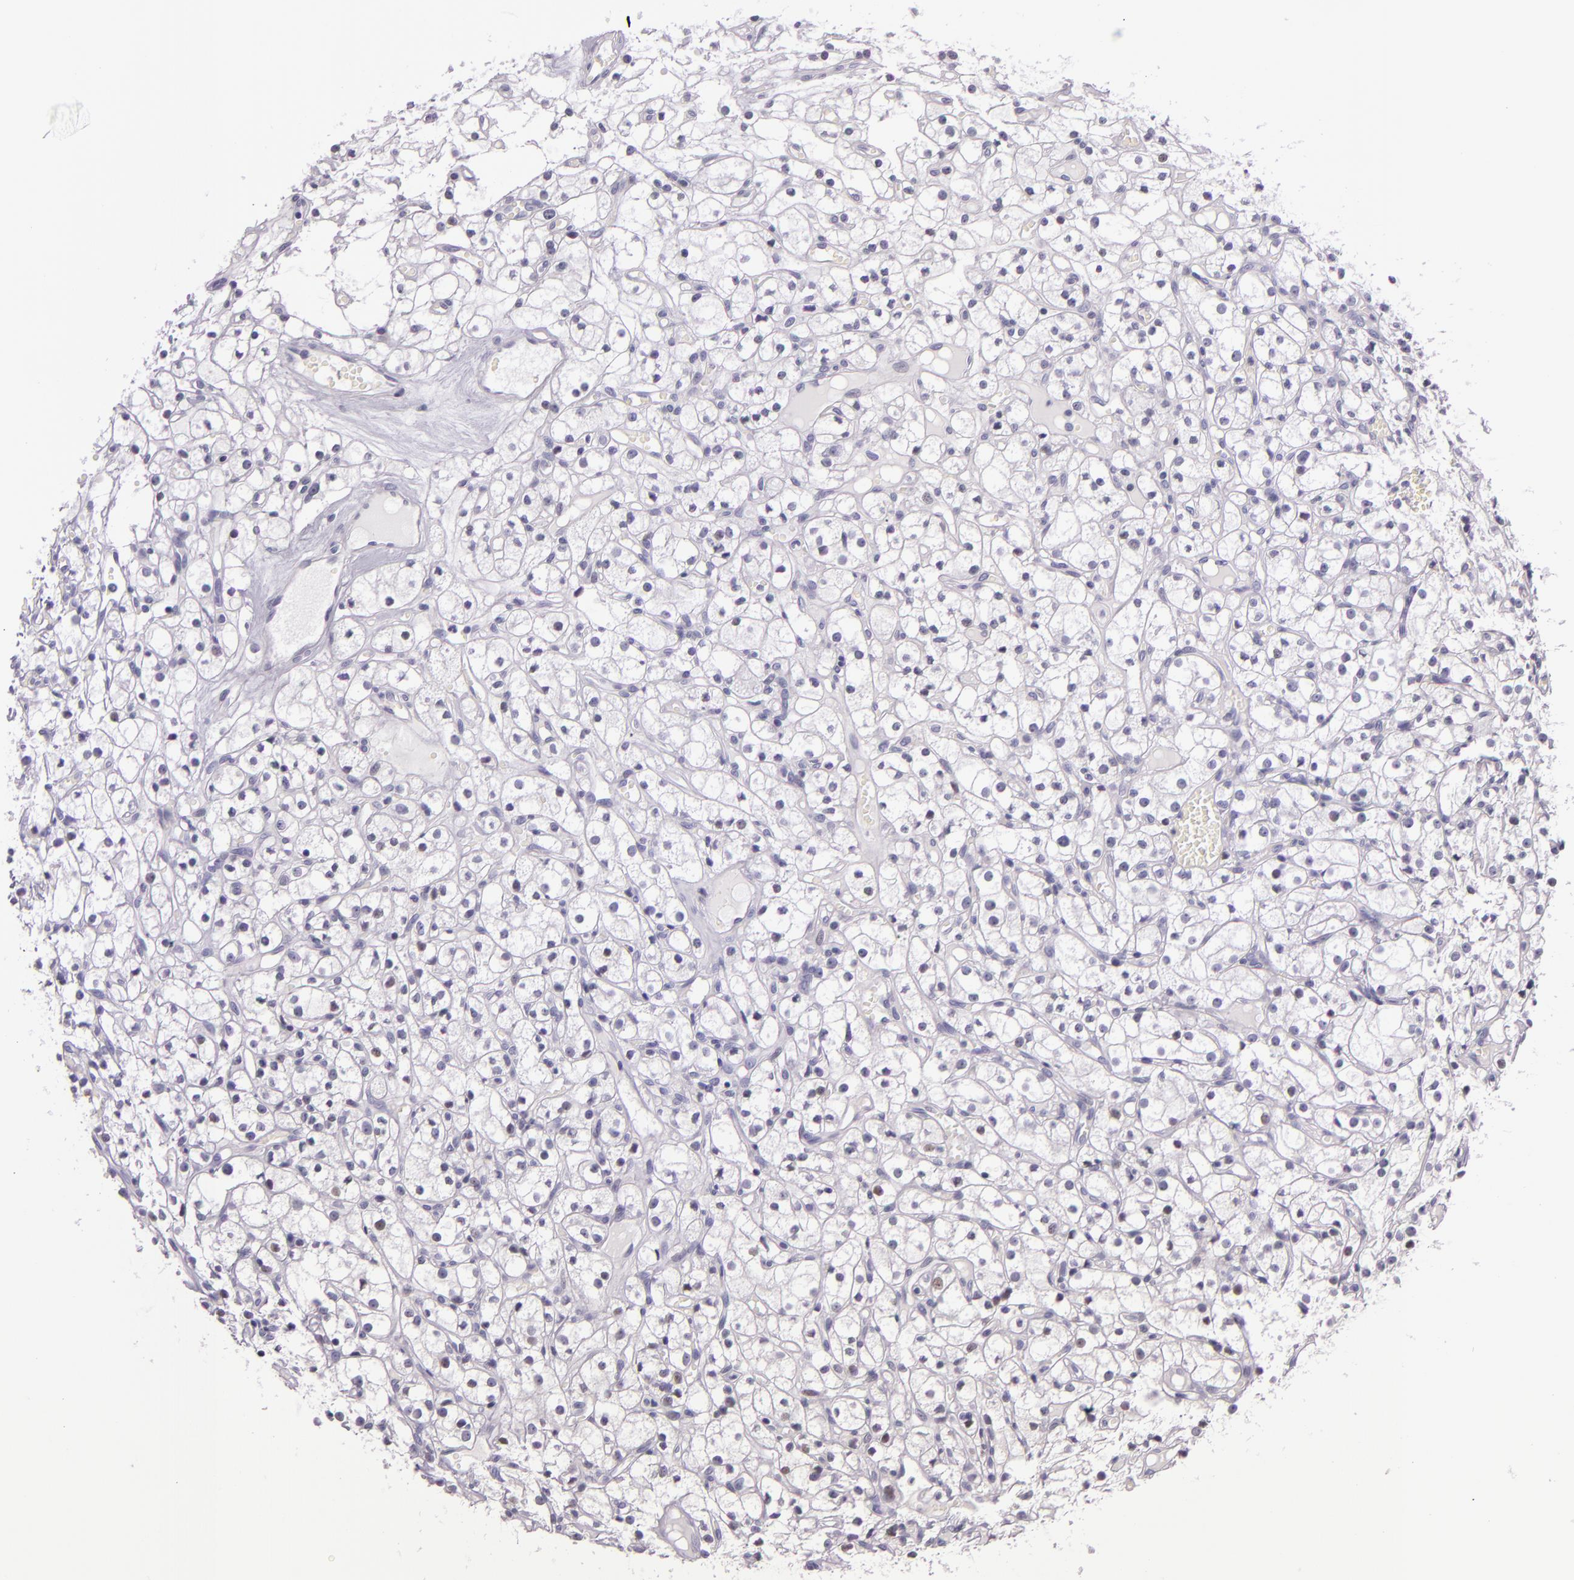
{"staining": {"intensity": "negative", "quantity": "none", "location": "none"}, "tissue": "renal cancer", "cell_type": "Tumor cells", "image_type": "cancer", "snomed": [{"axis": "morphology", "description": "Adenocarcinoma, NOS"}, {"axis": "topography", "description": "Kidney"}], "caption": "Tumor cells are negative for brown protein staining in adenocarcinoma (renal). (Brightfield microscopy of DAB immunohistochemistry at high magnification).", "gene": "HSP90AA1", "patient": {"sex": "male", "age": 61}}